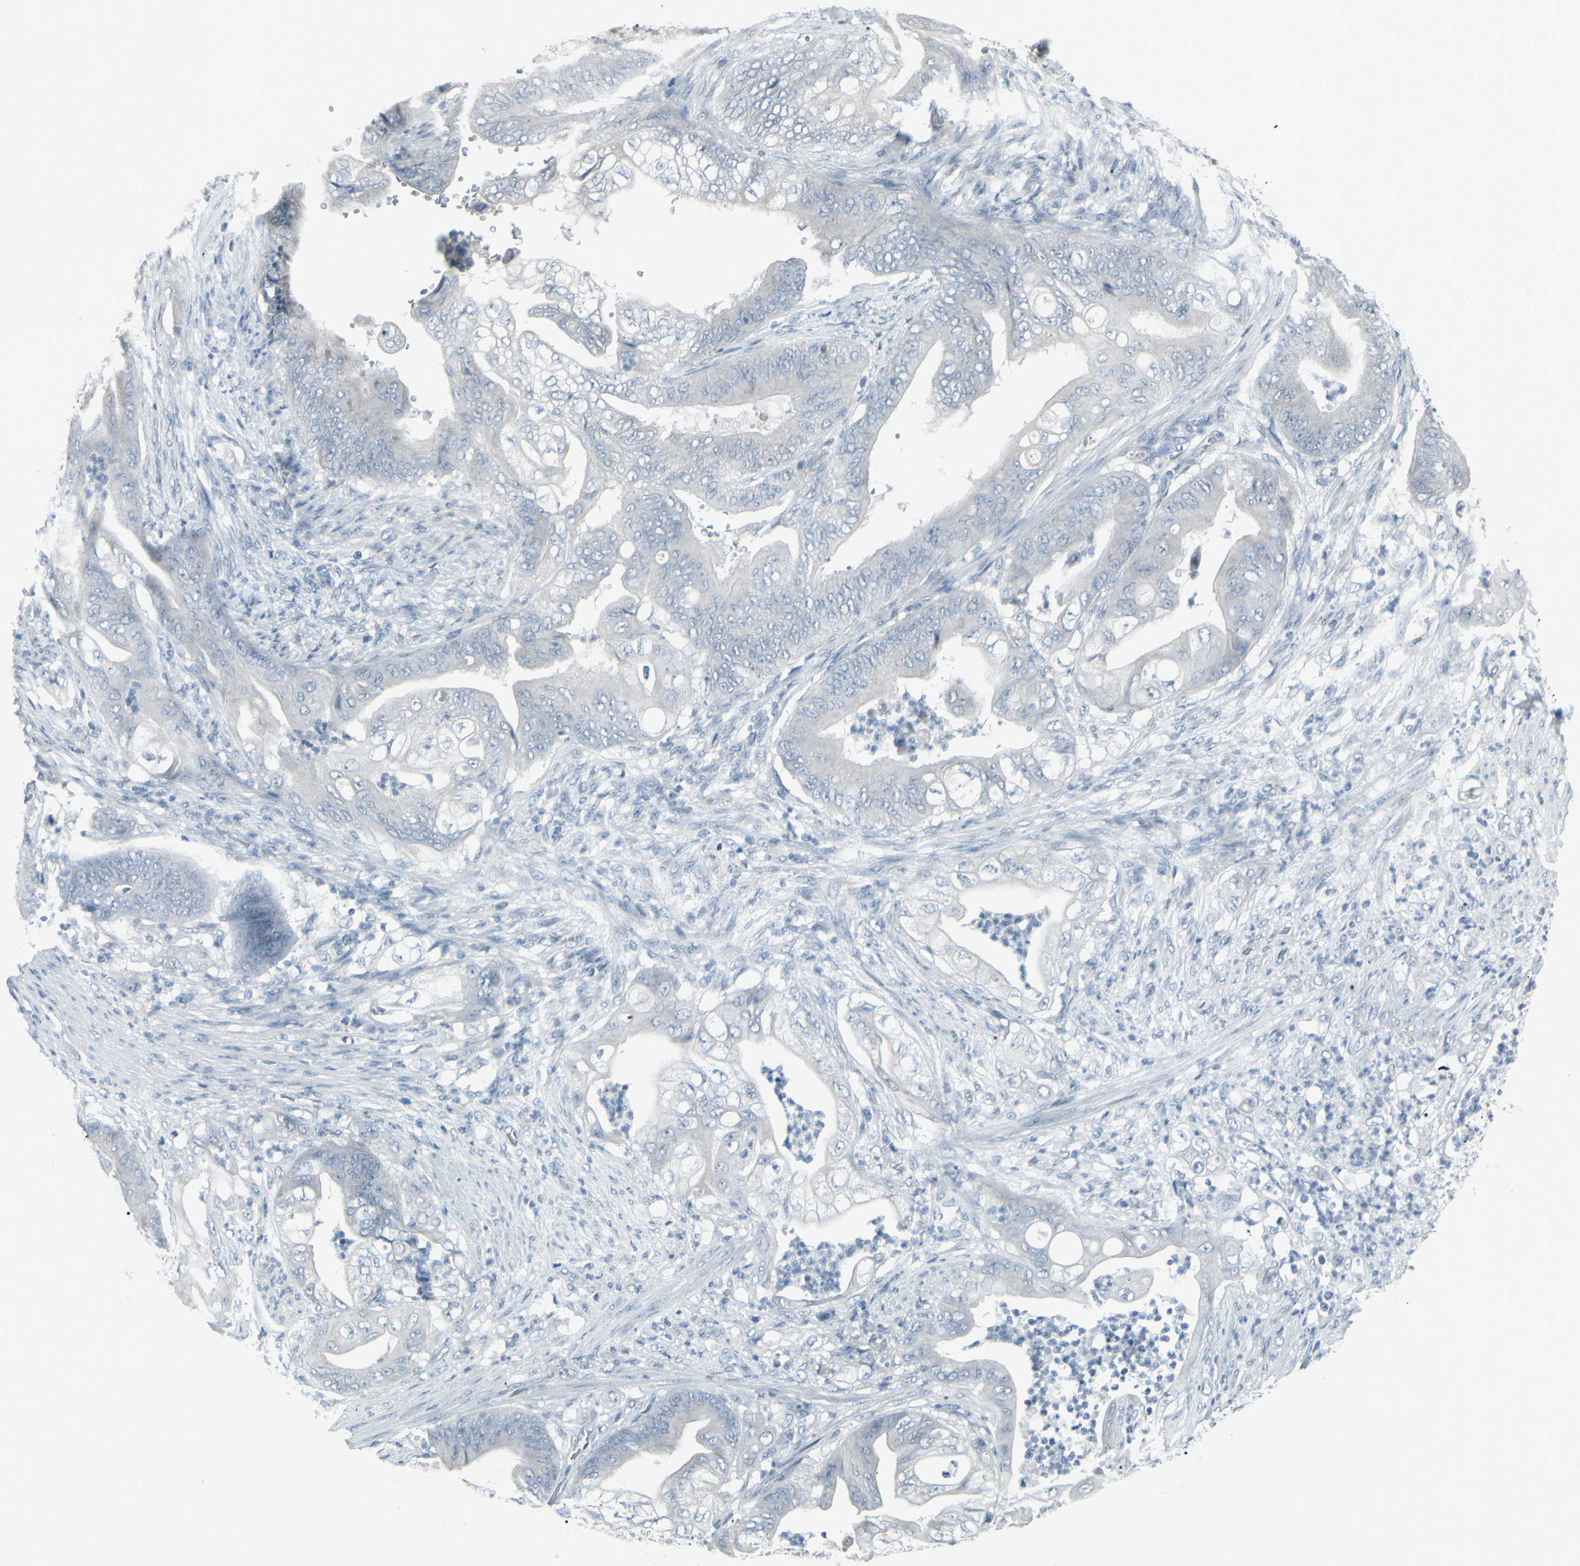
{"staining": {"intensity": "negative", "quantity": "none", "location": "none"}, "tissue": "stomach cancer", "cell_type": "Tumor cells", "image_type": "cancer", "snomed": [{"axis": "morphology", "description": "Adenocarcinoma, NOS"}, {"axis": "topography", "description": "Stomach"}], "caption": "Micrograph shows no protein staining in tumor cells of stomach cancer (adenocarcinoma) tissue.", "gene": "RAB3A", "patient": {"sex": "female", "age": 73}}